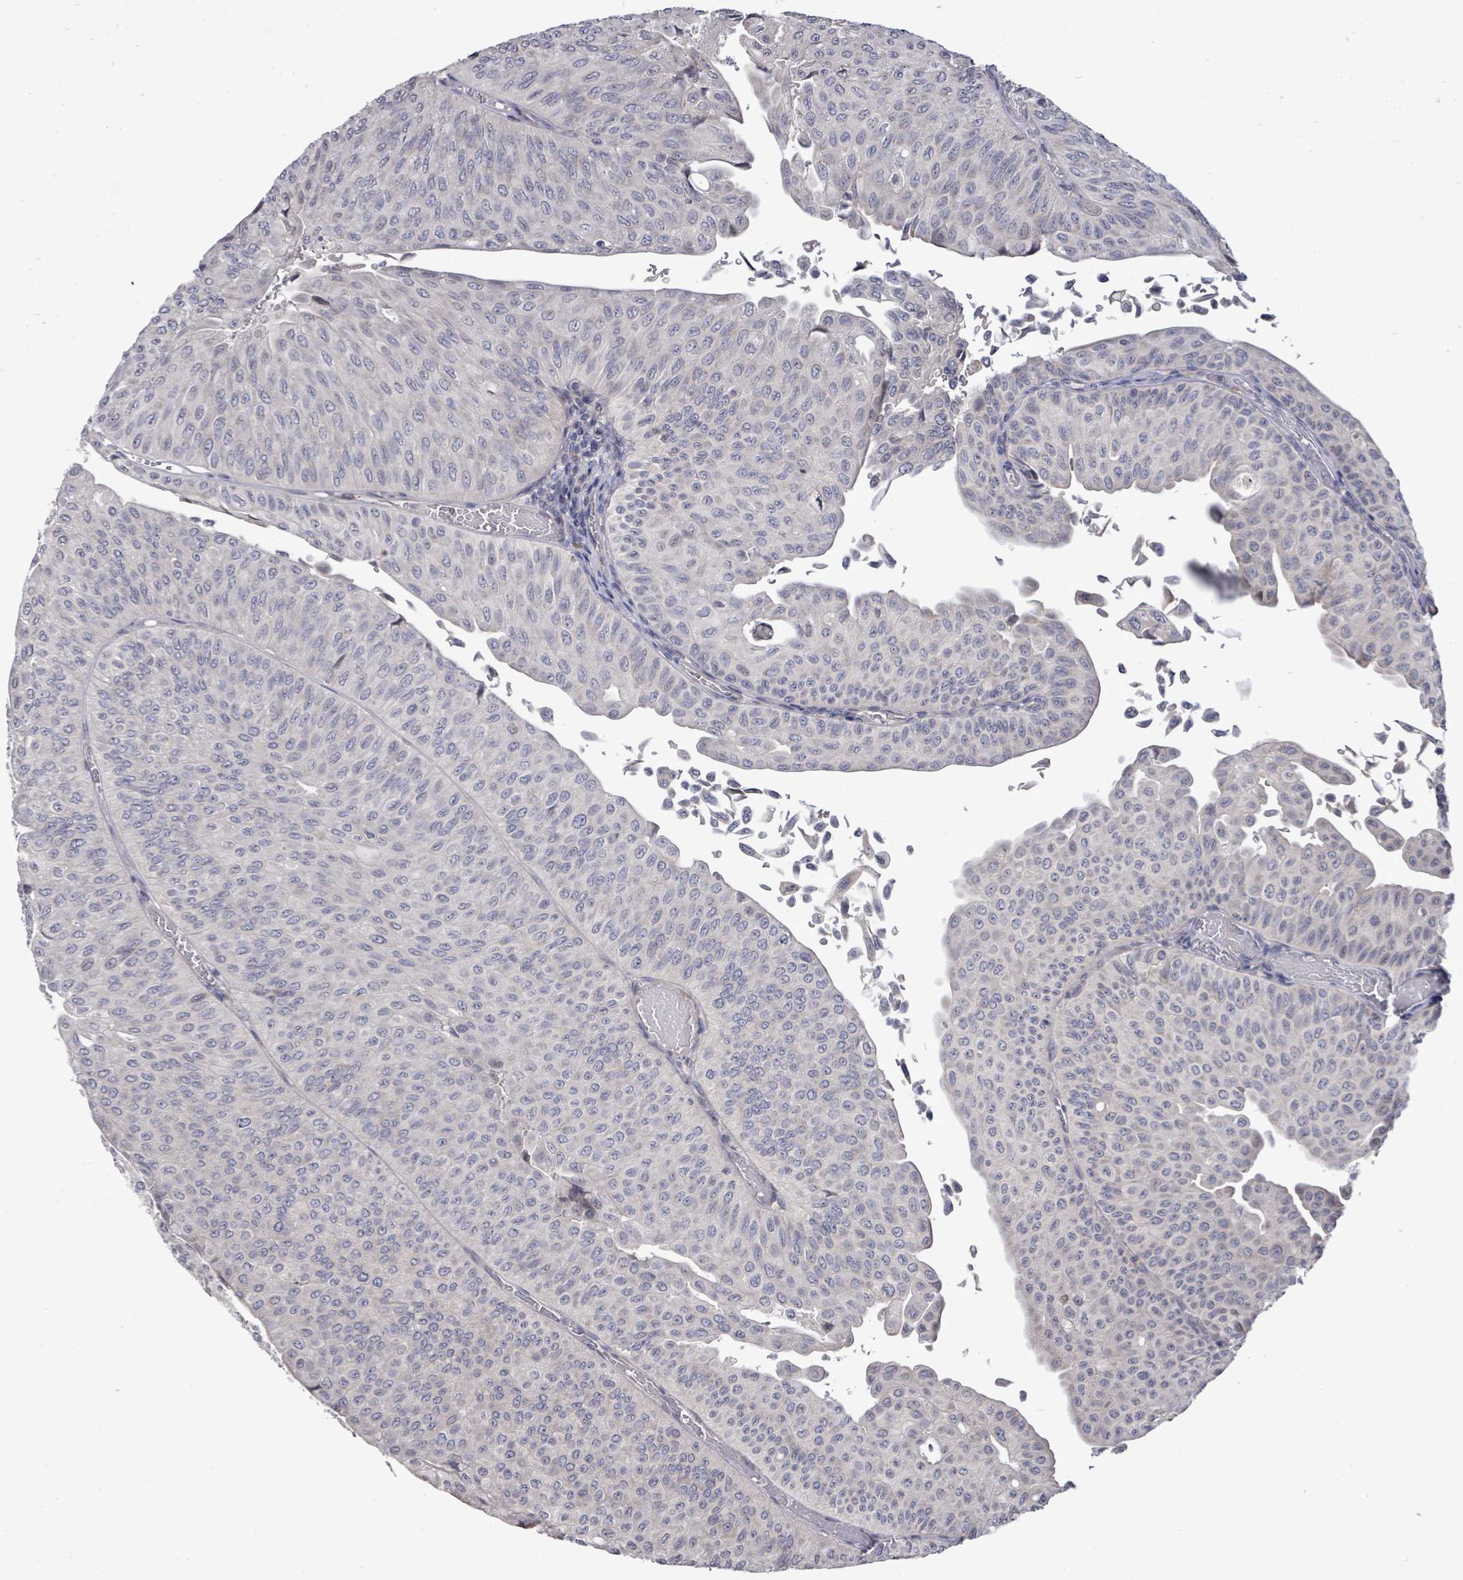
{"staining": {"intensity": "negative", "quantity": "none", "location": "none"}, "tissue": "urothelial cancer", "cell_type": "Tumor cells", "image_type": "cancer", "snomed": [{"axis": "morphology", "description": "Urothelial carcinoma, NOS"}, {"axis": "topography", "description": "Urinary bladder"}], "caption": "Tumor cells show no significant protein positivity in urothelial cancer.", "gene": "POMGNT2", "patient": {"sex": "male", "age": 59}}